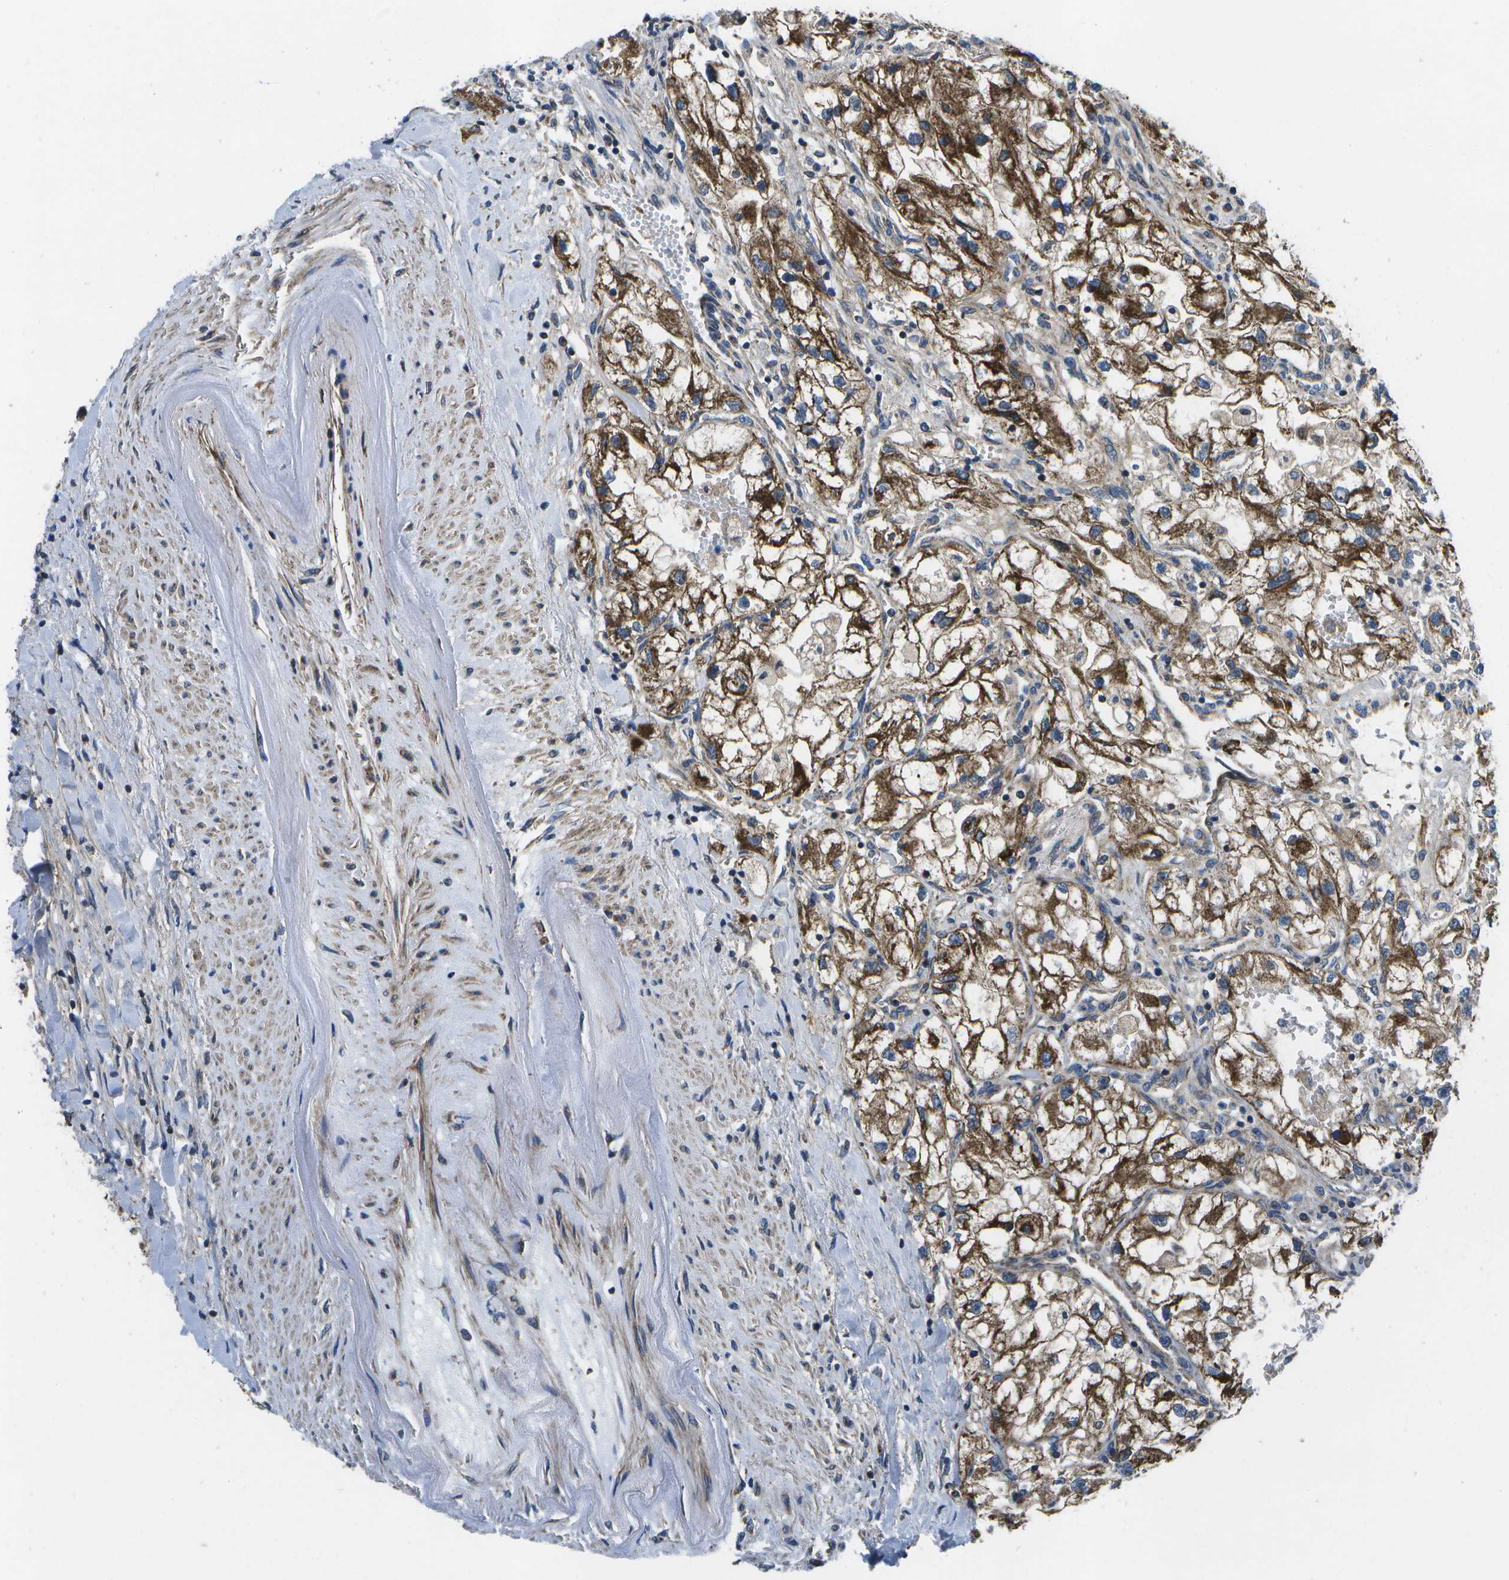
{"staining": {"intensity": "strong", "quantity": ">75%", "location": "cytoplasmic/membranous"}, "tissue": "renal cancer", "cell_type": "Tumor cells", "image_type": "cancer", "snomed": [{"axis": "morphology", "description": "Adenocarcinoma, NOS"}, {"axis": "topography", "description": "Kidney"}], "caption": "IHC micrograph of neoplastic tissue: renal adenocarcinoma stained using immunohistochemistry shows high levels of strong protein expression localized specifically in the cytoplasmic/membranous of tumor cells, appearing as a cytoplasmic/membranous brown color.", "gene": "MVK", "patient": {"sex": "female", "age": 70}}